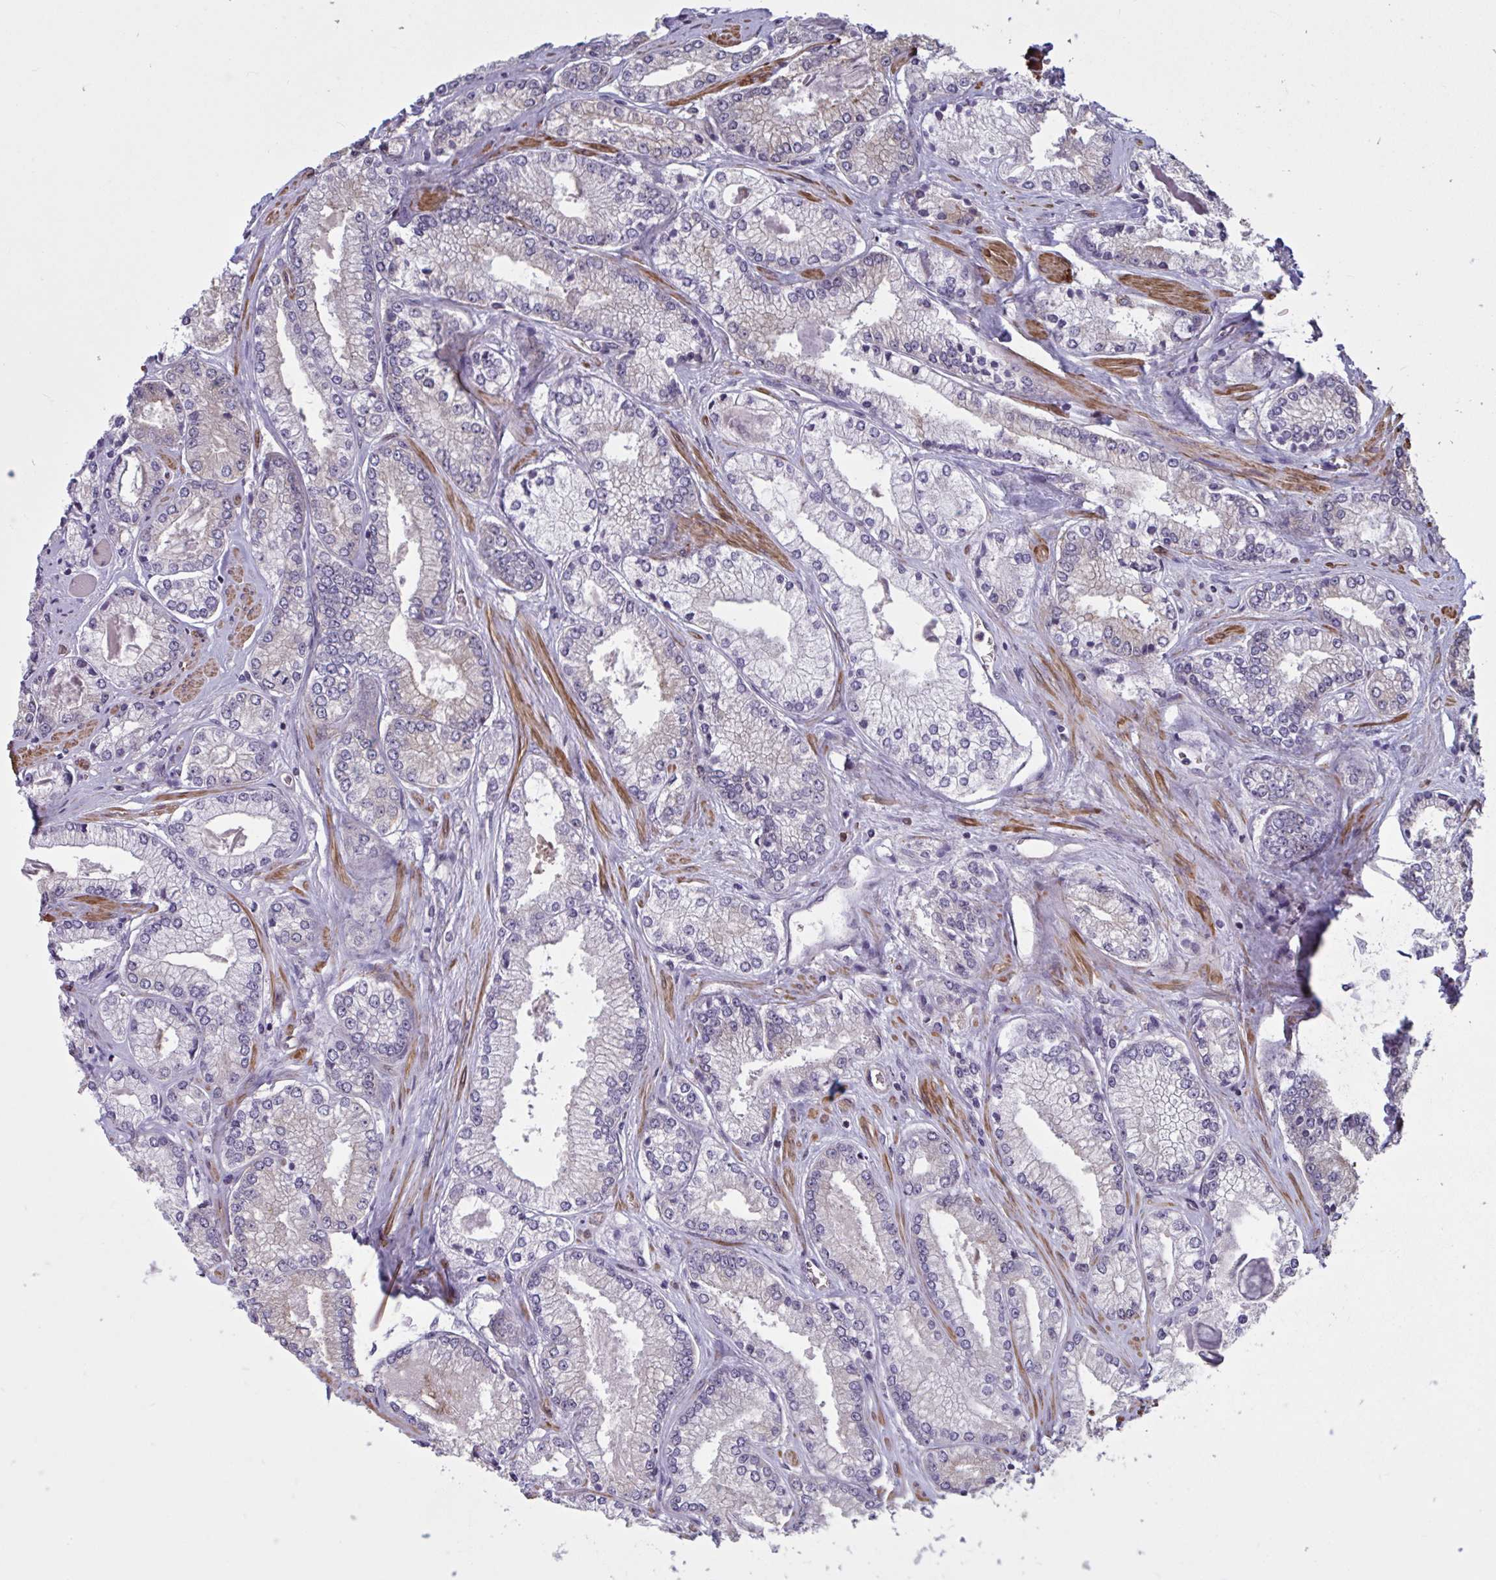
{"staining": {"intensity": "negative", "quantity": "none", "location": "none"}, "tissue": "prostate cancer", "cell_type": "Tumor cells", "image_type": "cancer", "snomed": [{"axis": "morphology", "description": "Adenocarcinoma, Low grade"}, {"axis": "topography", "description": "Prostate"}], "caption": "Tumor cells are negative for brown protein staining in prostate cancer (adenocarcinoma (low-grade)).", "gene": "IPO5", "patient": {"sex": "male", "age": 67}}